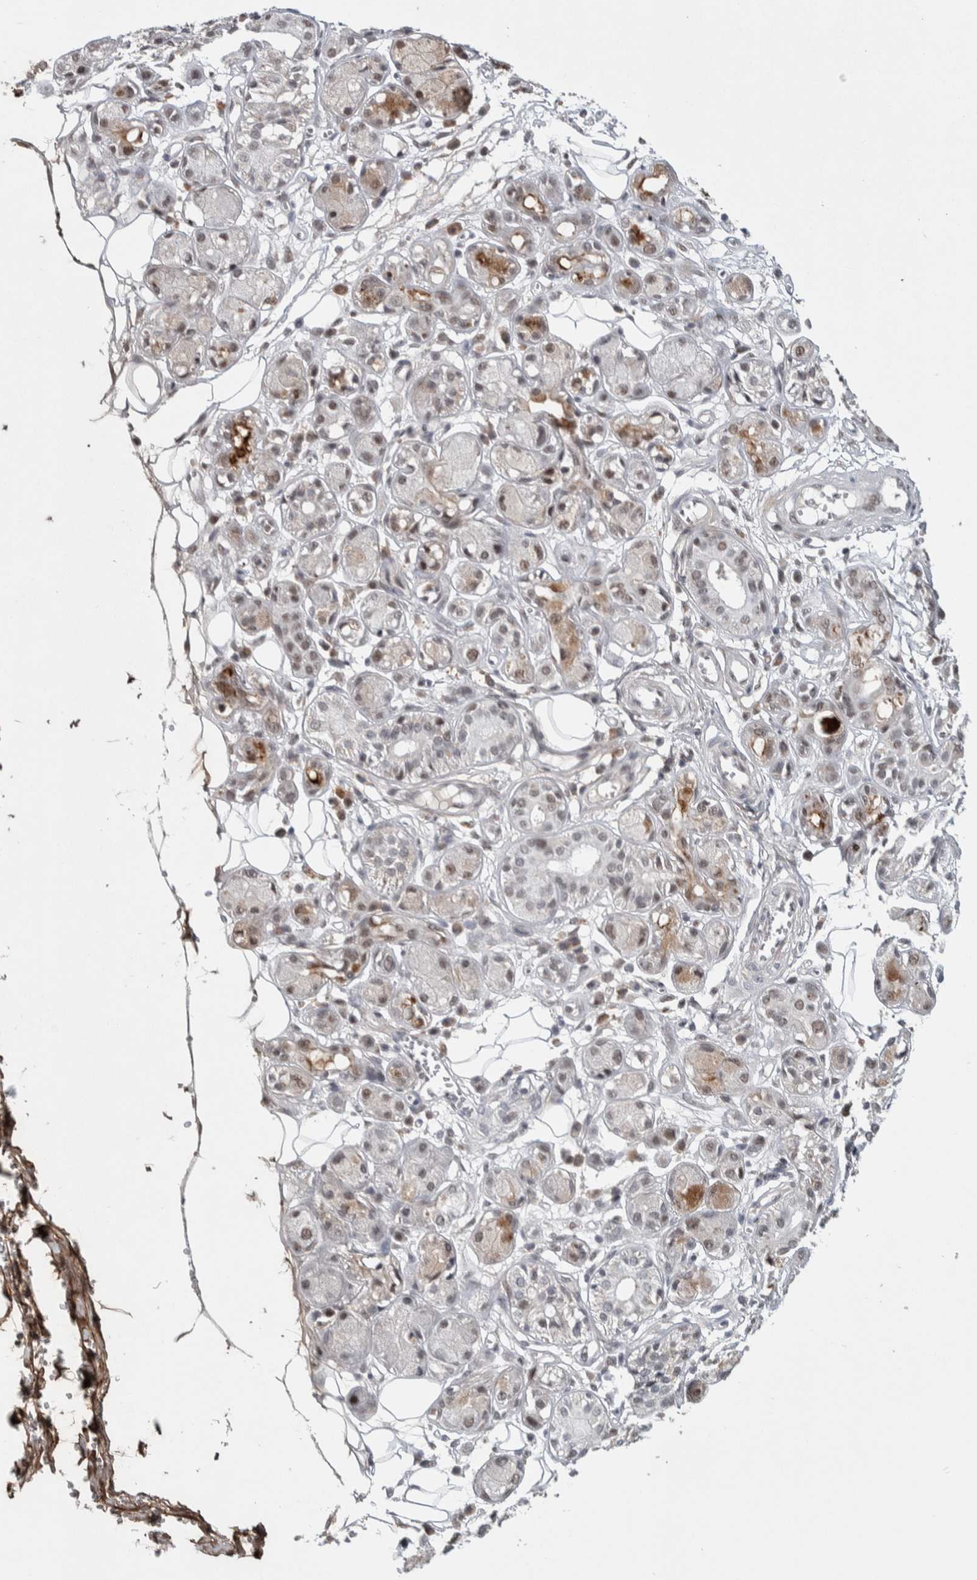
{"staining": {"intensity": "moderate", "quantity": "25%-75%", "location": "nuclear"}, "tissue": "adipose tissue", "cell_type": "Adipocytes", "image_type": "normal", "snomed": [{"axis": "morphology", "description": "Normal tissue, NOS"}, {"axis": "morphology", "description": "Inflammation, NOS"}, {"axis": "topography", "description": "Salivary gland"}, {"axis": "topography", "description": "Peripheral nerve tissue"}], "caption": "A histopathology image of human adipose tissue stained for a protein shows moderate nuclear brown staining in adipocytes. The staining was performed using DAB (3,3'-diaminobenzidine), with brown indicating positive protein expression. Nuclei are stained blue with hematoxylin.", "gene": "ASPN", "patient": {"sex": "female", "age": 75}}